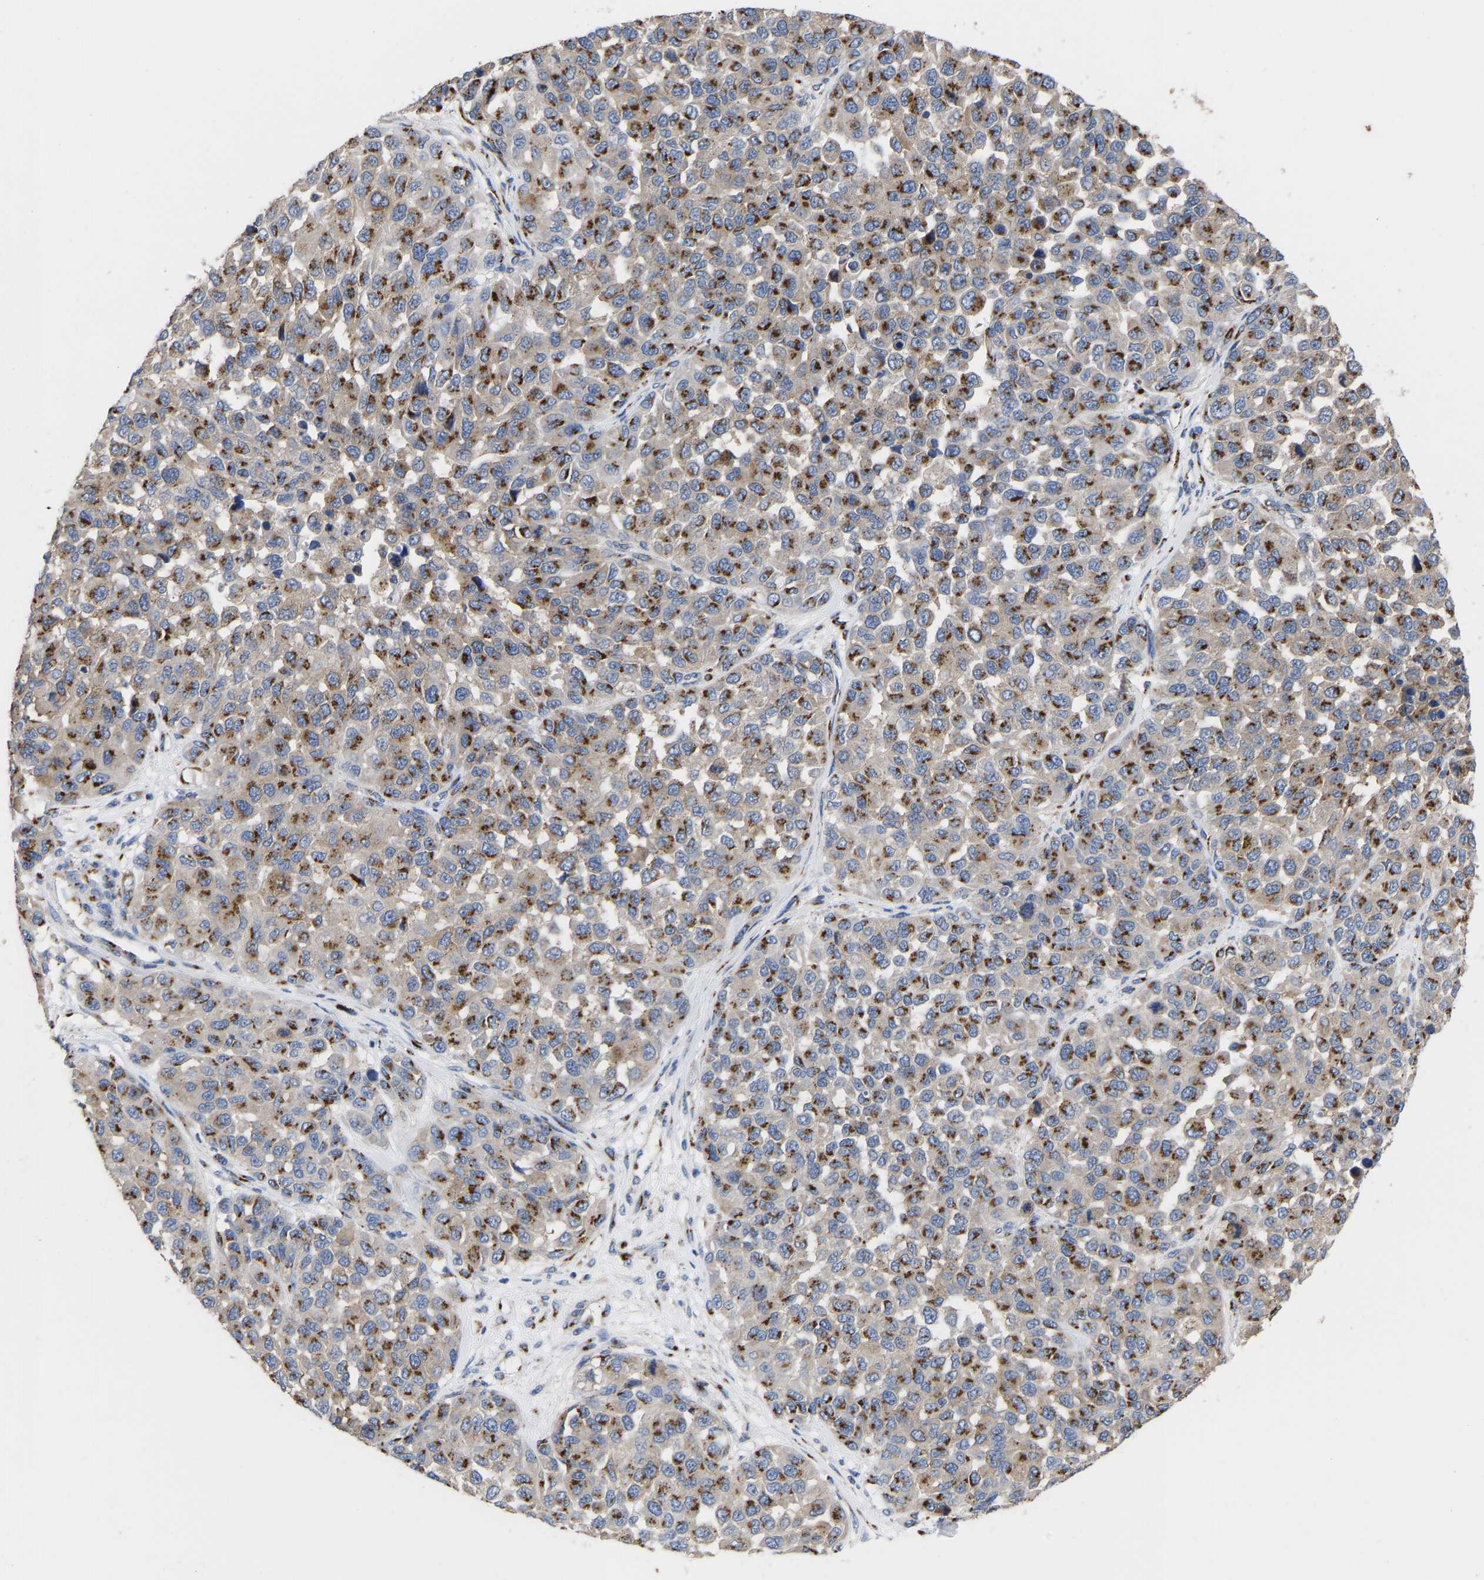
{"staining": {"intensity": "strong", "quantity": ">75%", "location": "cytoplasmic/membranous"}, "tissue": "melanoma", "cell_type": "Tumor cells", "image_type": "cancer", "snomed": [{"axis": "morphology", "description": "Malignant melanoma, NOS"}, {"axis": "topography", "description": "Skin"}], "caption": "Human malignant melanoma stained with a brown dye reveals strong cytoplasmic/membranous positive positivity in approximately >75% of tumor cells.", "gene": "TMEM87A", "patient": {"sex": "male", "age": 62}}